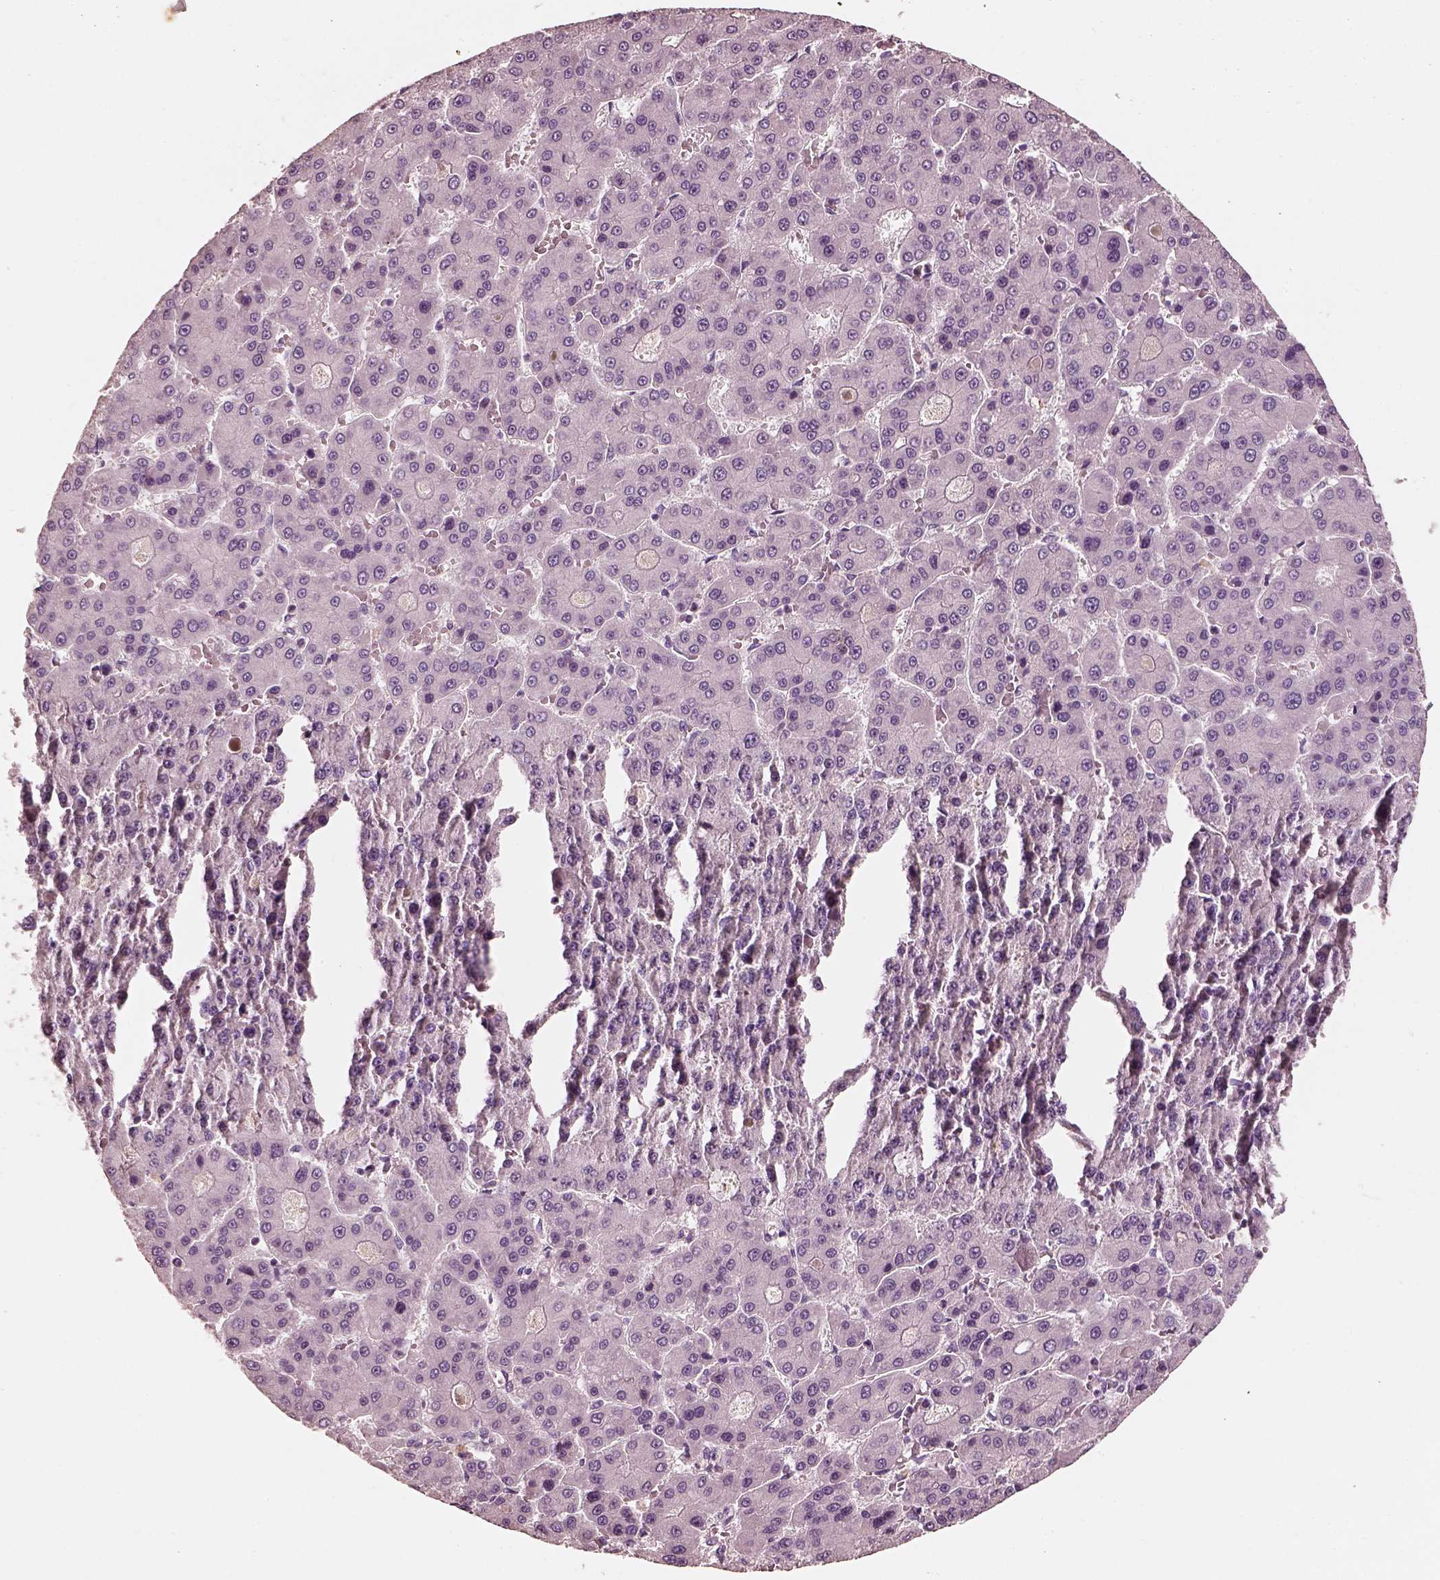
{"staining": {"intensity": "negative", "quantity": "none", "location": "none"}, "tissue": "liver cancer", "cell_type": "Tumor cells", "image_type": "cancer", "snomed": [{"axis": "morphology", "description": "Carcinoma, Hepatocellular, NOS"}, {"axis": "topography", "description": "Liver"}], "caption": "DAB (3,3'-diaminobenzidine) immunohistochemical staining of liver cancer (hepatocellular carcinoma) exhibits no significant expression in tumor cells.", "gene": "RS1", "patient": {"sex": "male", "age": 70}}